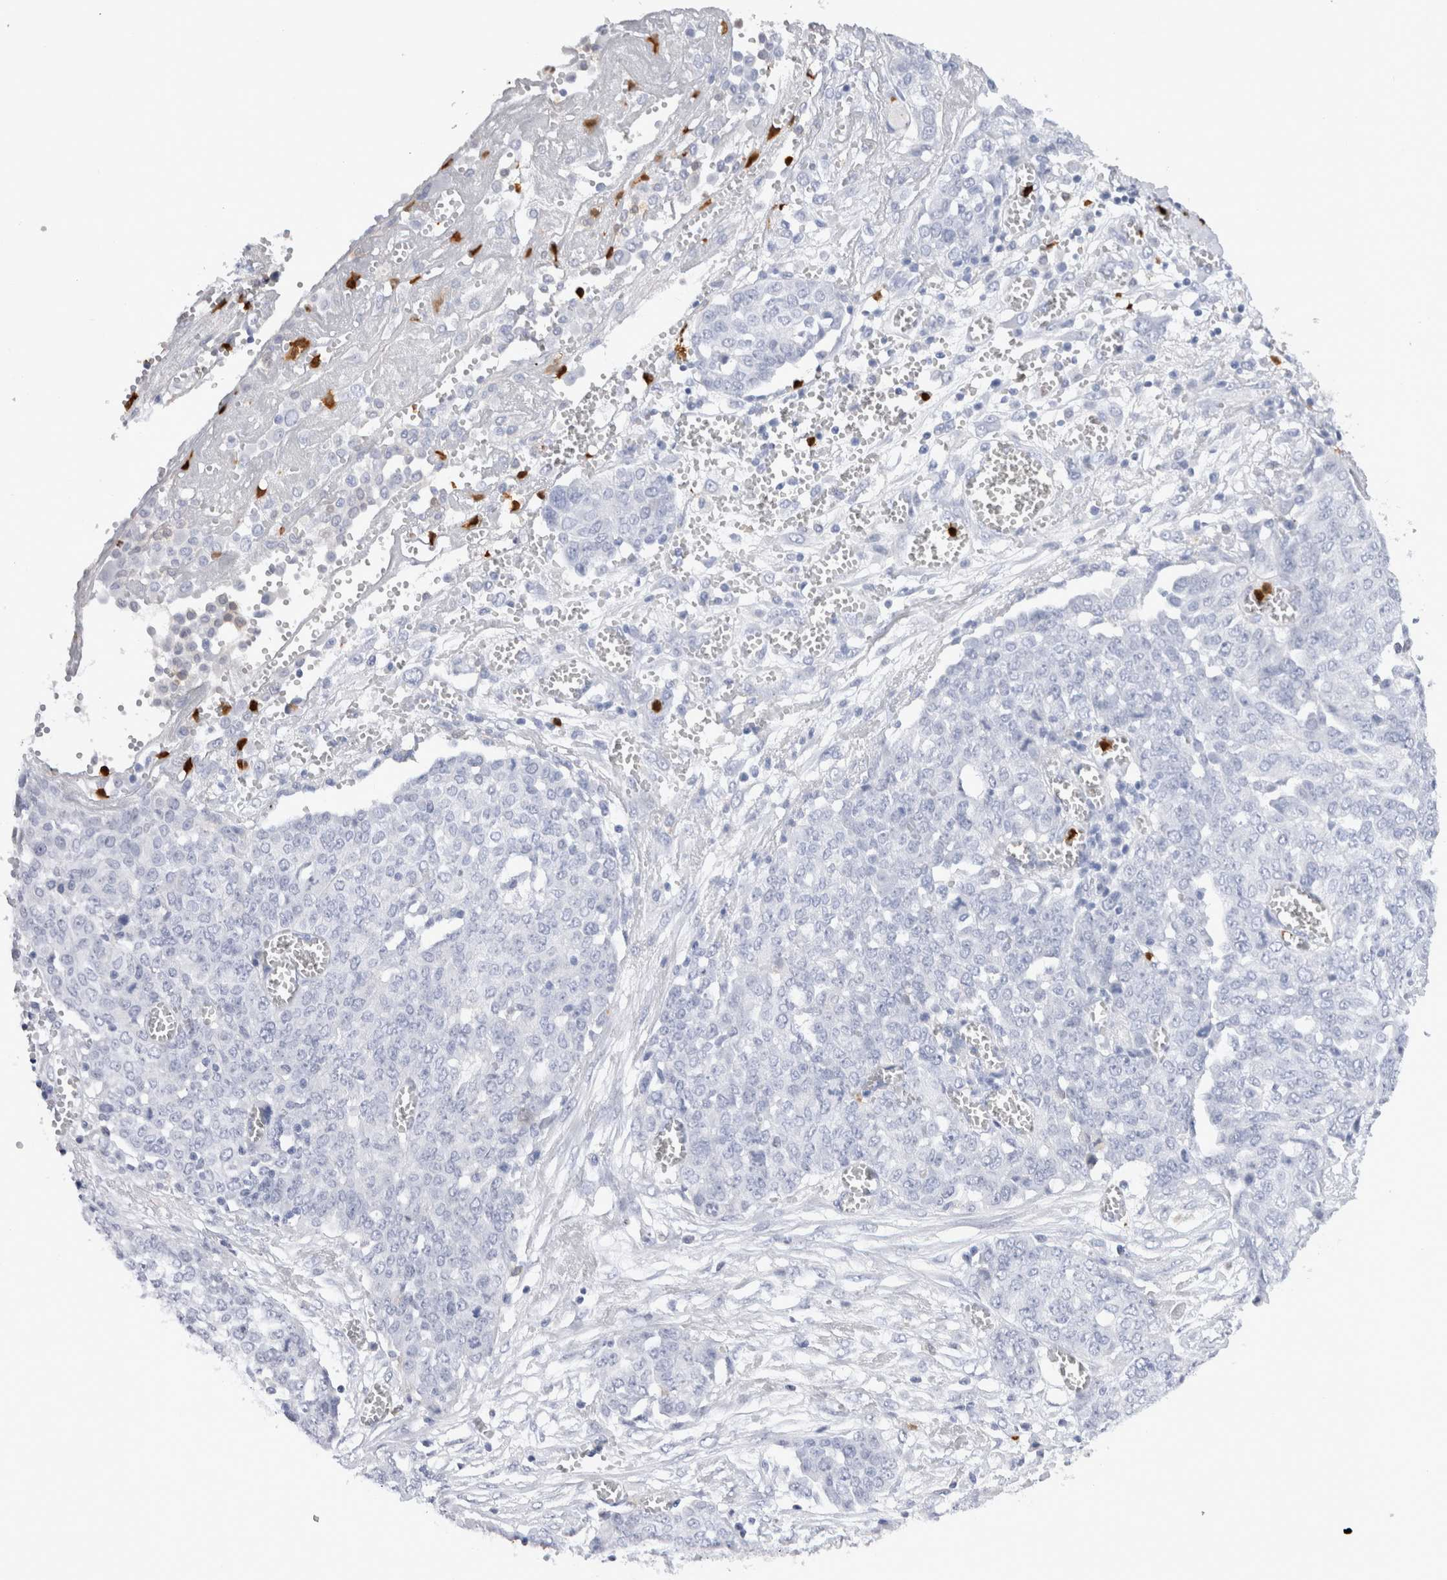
{"staining": {"intensity": "negative", "quantity": "none", "location": "none"}, "tissue": "ovarian cancer", "cell_type": "Tumor cells", "image_type": "cancer", "snomed": [{"axis": "morphology", "description": "Cystadenocarcinoma, serous, NOS"}, {"axis": "topography", "description": "Soft tissue"}, {"axis": "topography", "description": "Ovary"}], "caption": "This is an immunohistochemistry (IHC) histopathology image of human serous cystadenocarcinoma (ovarian). There is no staining in tumor cells.", "gene": "SLC10A5", "patient": {"sex": "female", "age": 57}}